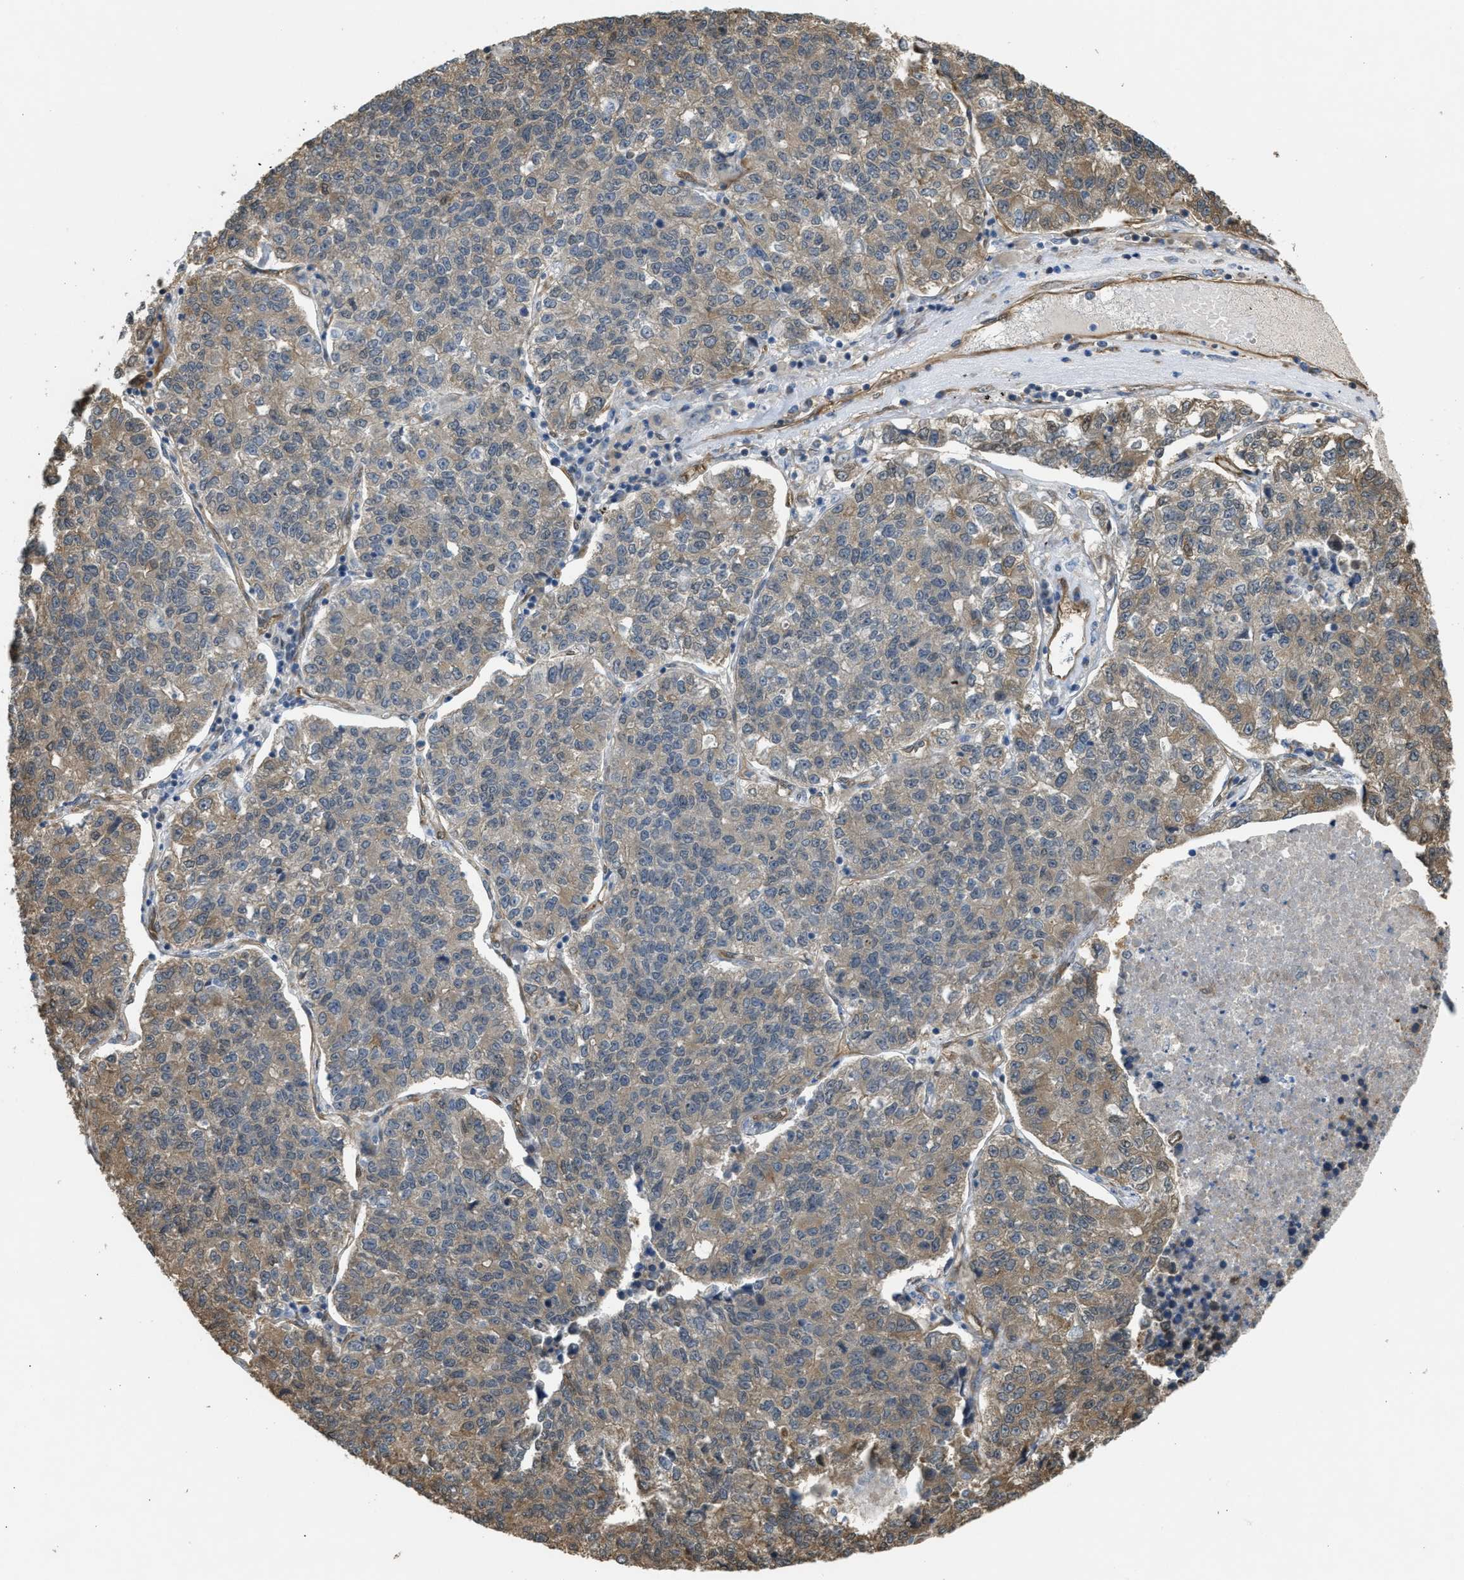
{"staining": {"intensity": "weak", "quantity": "25%-75%", "location": "cytoplasmic/membranous"}, "tissue": "lung cancer", "cell_type": "Tumor cells", "image_type": "cancer", "snomed": [{"axis": "morphology", "description": "Adenocarcinoma, NOS"}, {"axis": "topography", "description": "Lung"}], "caption": "Tumor cells show weak cytoplasmic/membranous positivity in approximately 25%-75% of cells in lung cancer. (IHC, brightfield microscopy, high magnification).", "gene": "BAG3", "patient": {"sex": "male", "age": 49}}